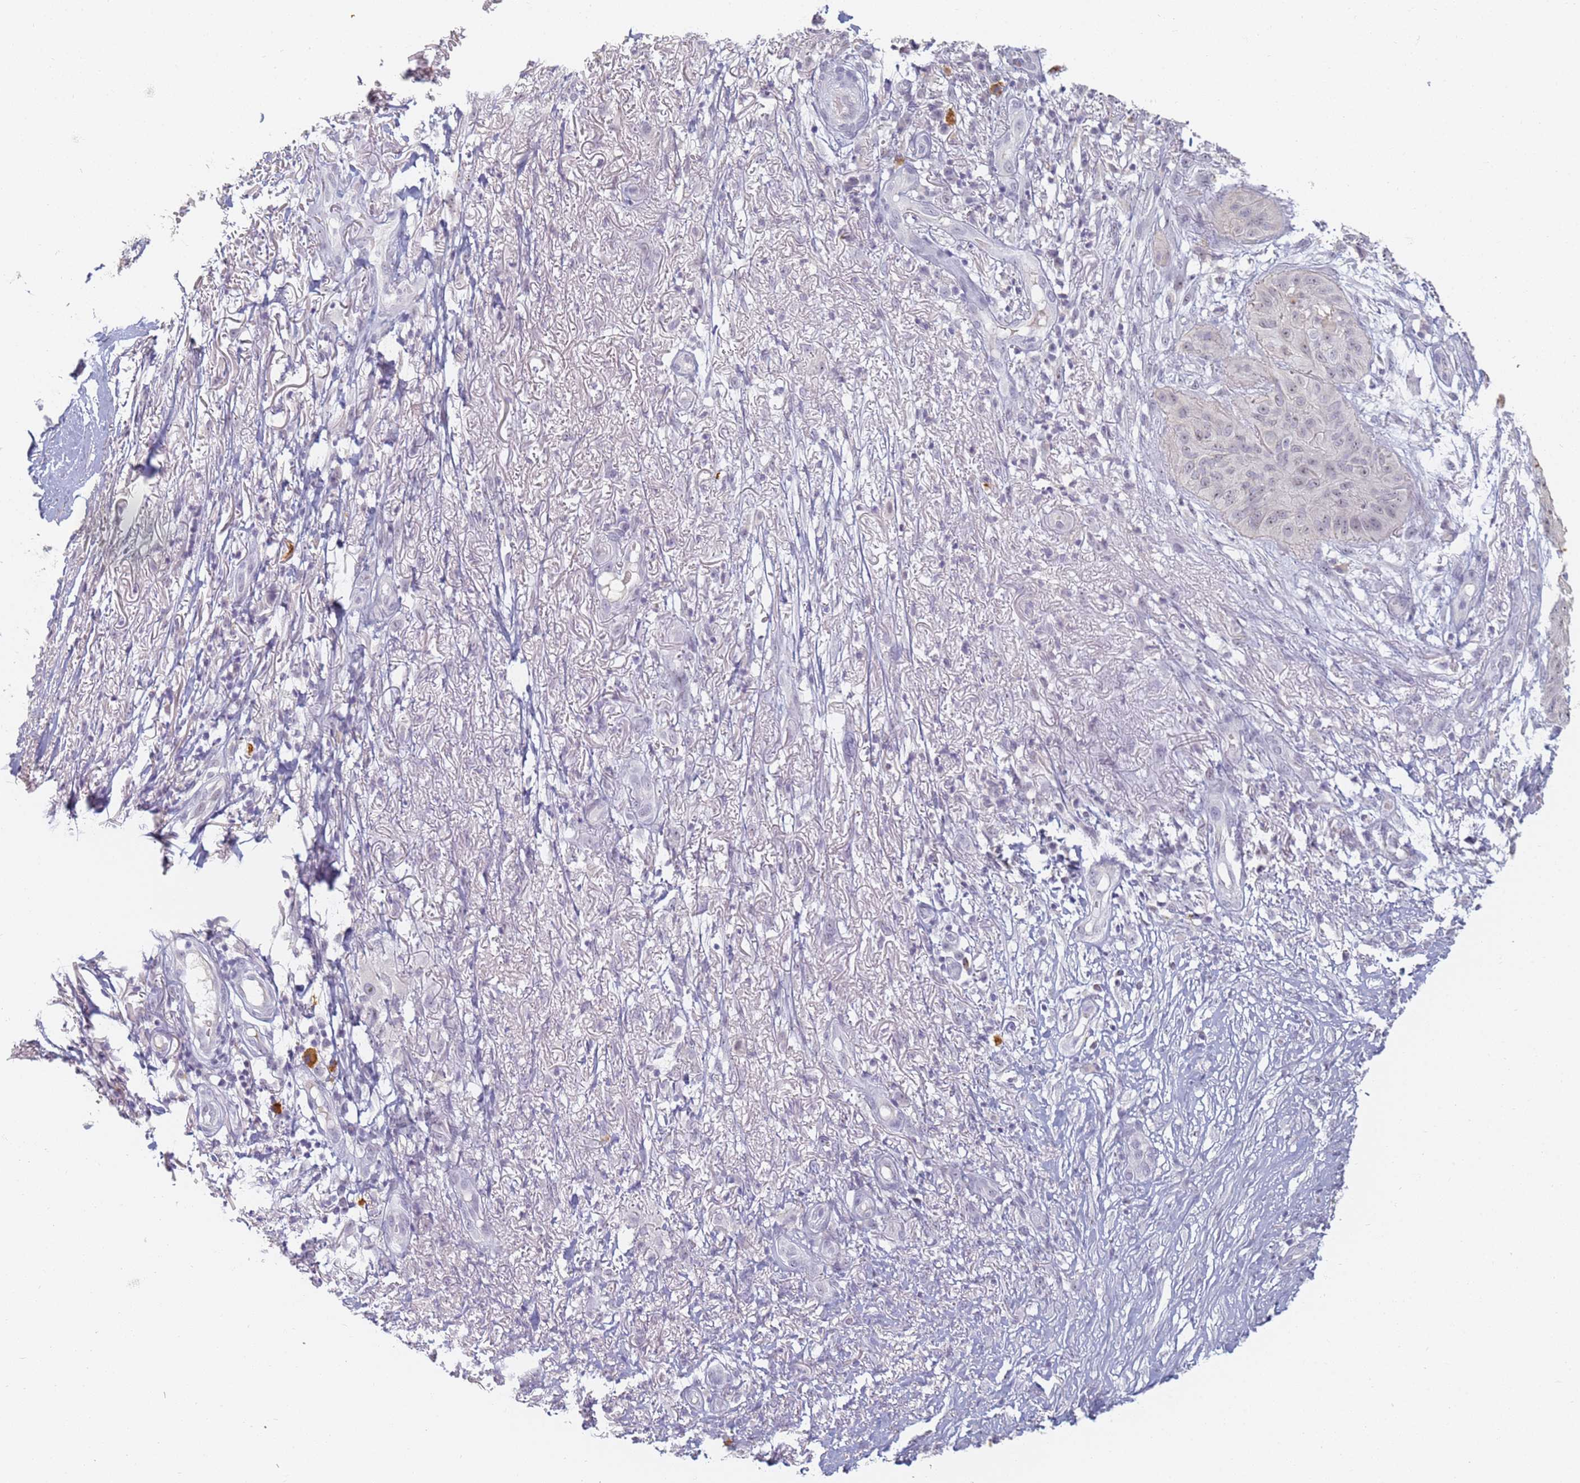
{"staining": {"intensity": "weak", "quantity": "<25%", "location": "nuclear"}, "tissue": "skin cancer", "cell_type": "Tumor cells", "image_type": "cancer", "snomed": [{"axis": "morphology", "description": "Squamous cell carcinoma, NOS"}, {"axis": "topography", "description": "Skin"}], "caption": "Skin cancer was stained to show a protein in brown. There is no significant expression in tumor cells.", "gene": "SLC38A9", "patient": {"sex": "male", "age": 70}}